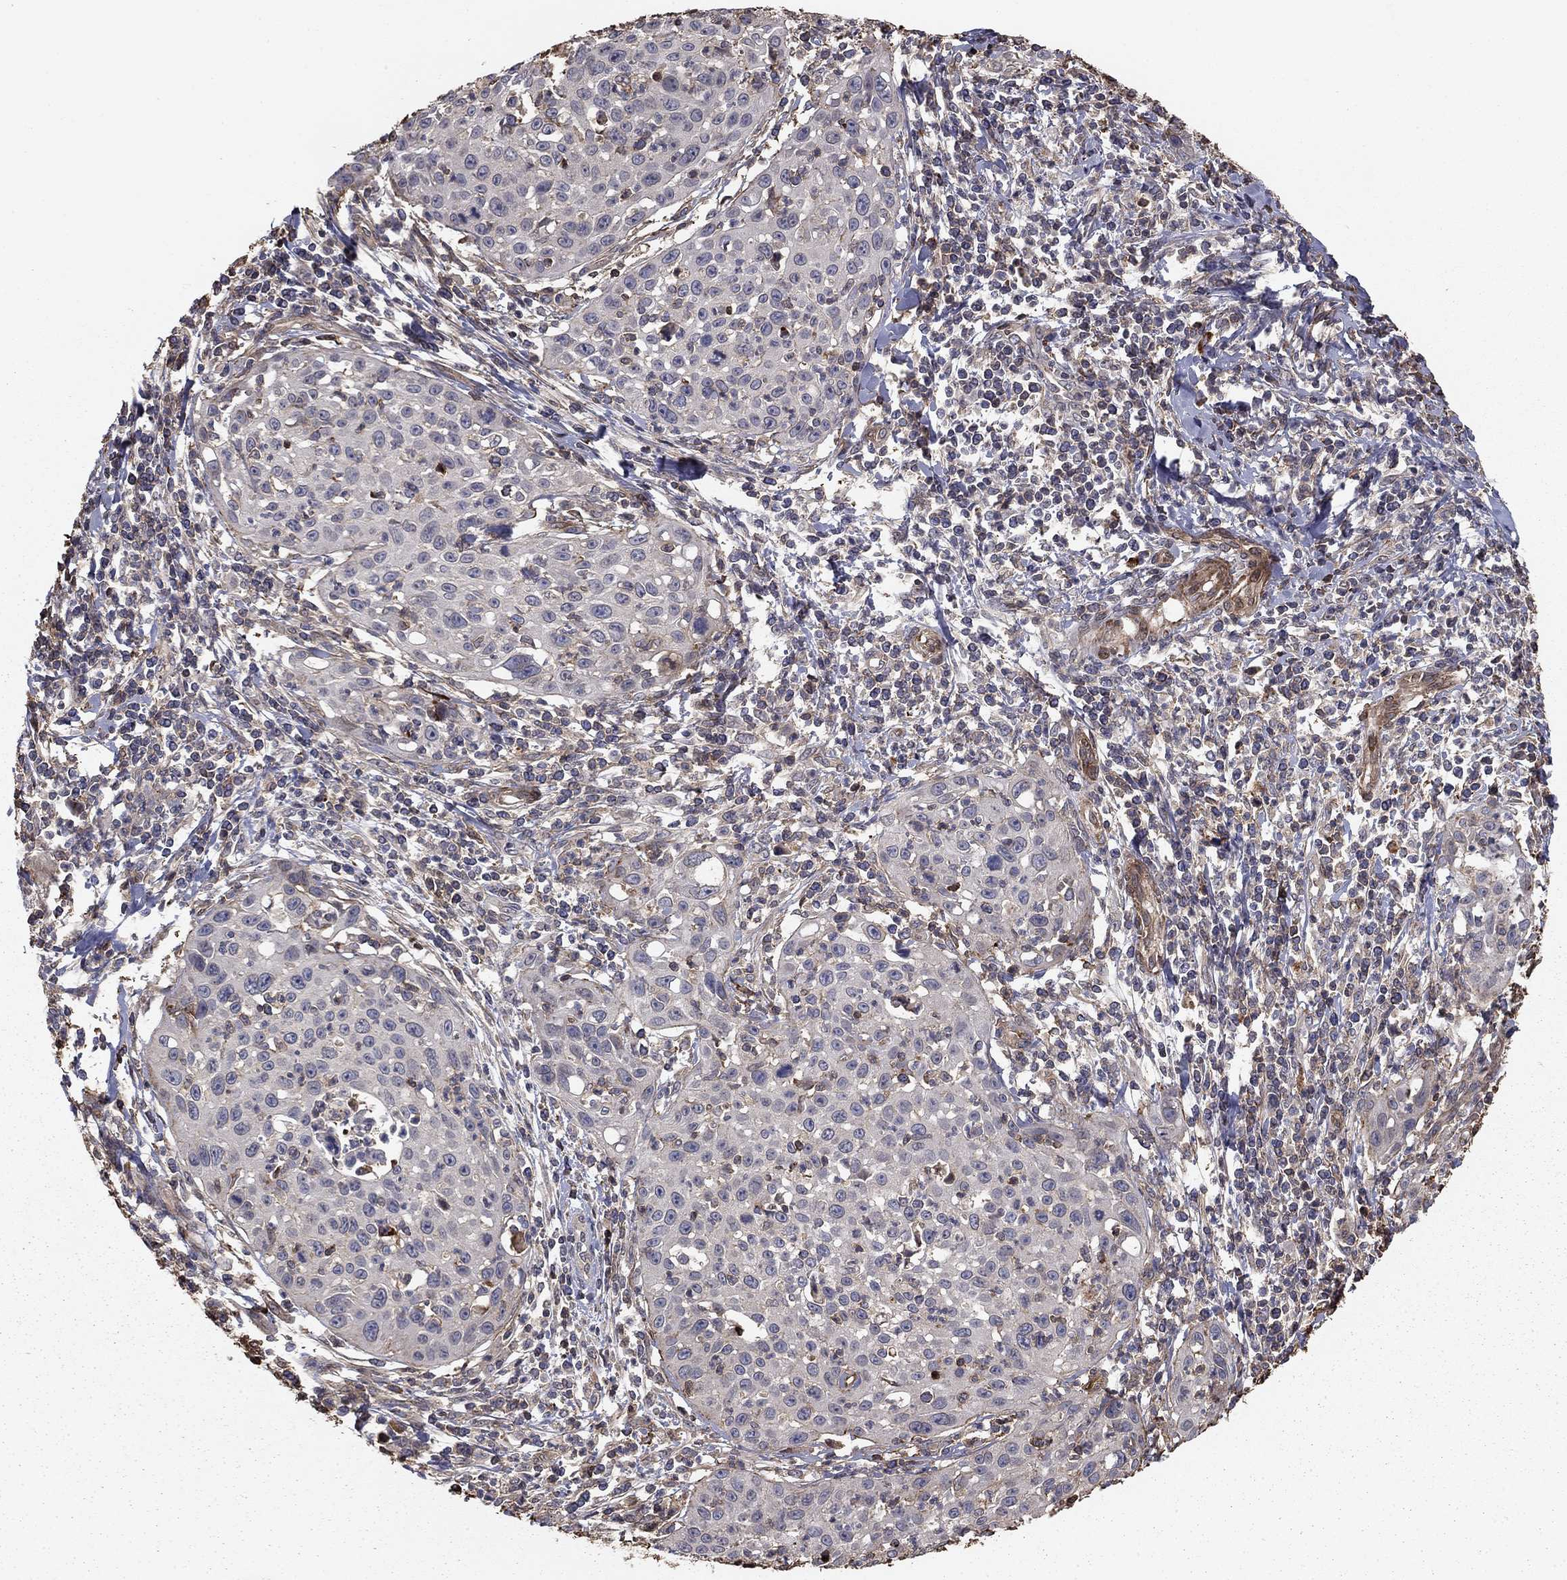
{"staining": {"intensity": "negative", "quantity": "none", "location": "none"}, "tissue": "cervical cancer", "cell_type": "Tumor cells", "image_type": "cancer", "snomed": [{"axis": "morphology", "description": "Squamous cell carcinoma, NOS"}, {"axis": "topography", "description": "Cervix"}], "caption": "This is an immunohistochemistry histopathology image of squamous cell carcinoma (cervical). There is no staining in tumor cells.", "gene": "HABP4", "patient": {"sex": "female", "age": 26}}